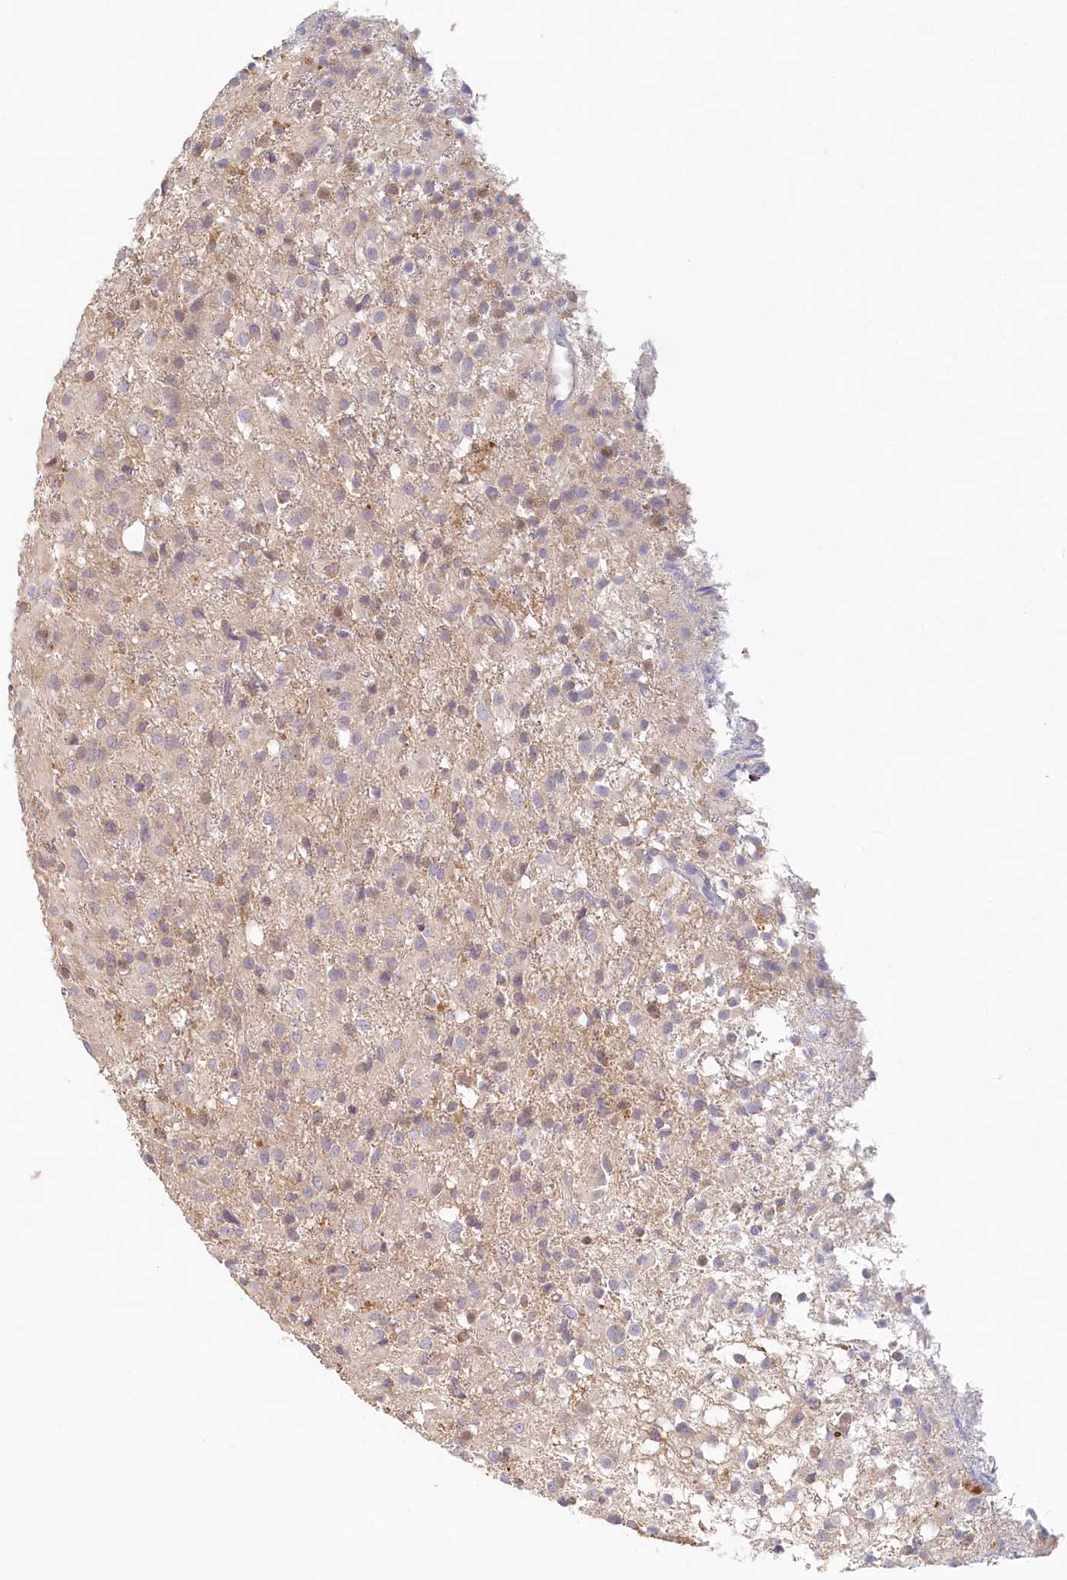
{"staining": {"intensity": "negative", "quantity": "none", "location": "none"}, "tissue": "glioma", "cell_type": "Tumor cells", "image_type": "cancer", "snomed": [{"axis": "morphology", "description": "Glioma, malignant, High grade"}, {"axis": "topography", "description": "Brain"}], "caption": "DAB immunohistochemical staining of human malignant glioma (high-grade) displays no significant positivity in tumor cells. (DAB (3,3'-diaminobenzidine) IHC visualized using brightfield microscopy, high magnification).", "gene": "VSIG1", "patient": {"sex": "female", "age": 59}}